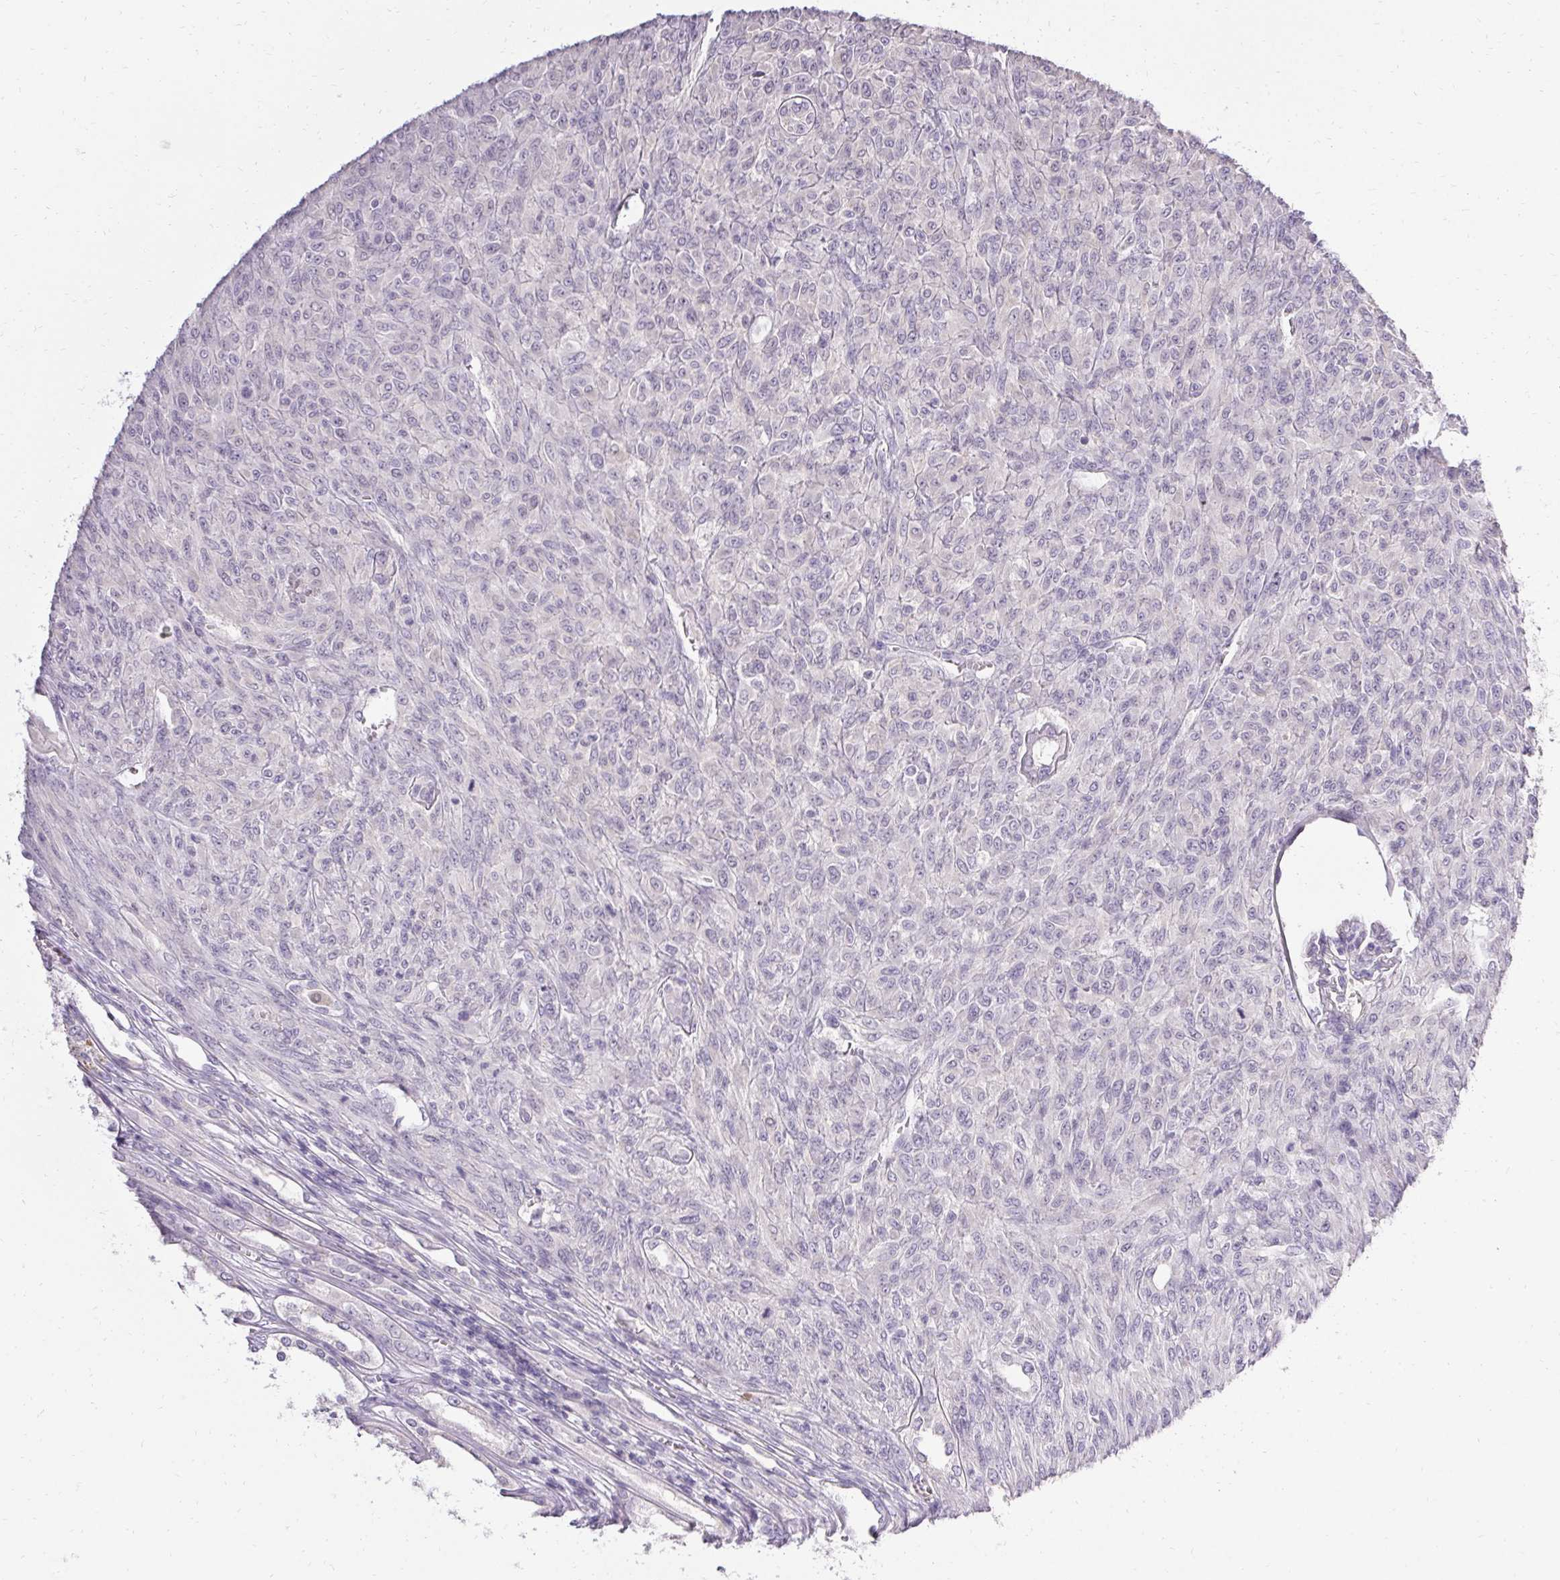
{"staining": {"intensity": "negative", "quantity": "none", "location": "none"}, "tissue": "renal cancer", "cell_type": "Tumor cells", "image_type": "cancer", "snomed": [{"axis": "morphology", "description": "Adenocarcinoma, NOS"}, {"axis": "topography", "description": "Kidney"}], "caption": "IHC of renal cancer demonstrates no positivity in tumor cells.", "gene": "PMEL", "patient": {"sex": "male", "age": 58}}